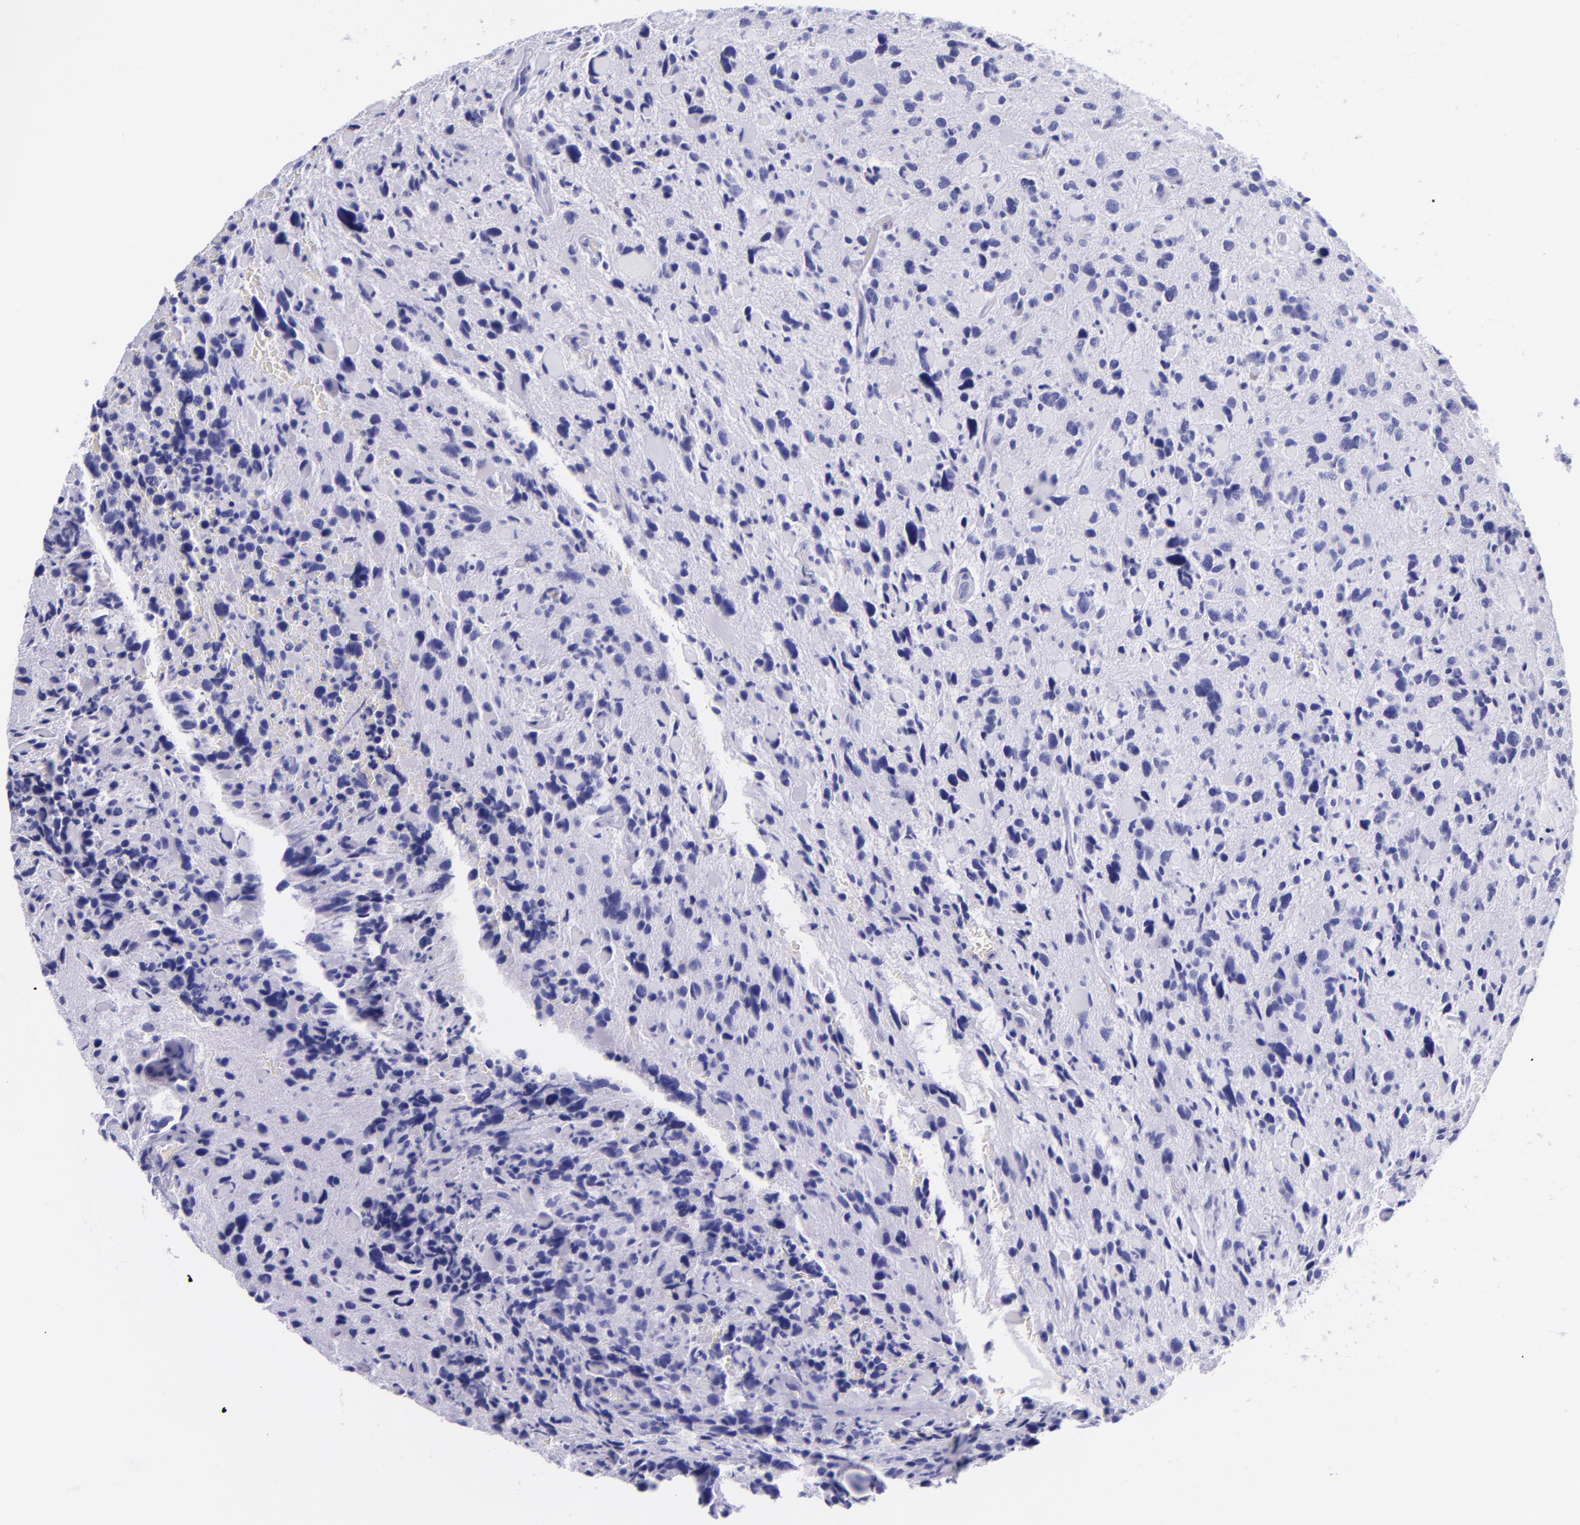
{"staining": {"intensity": "negative", "quantity": "none", "location": "none"}, "tissue": "glioma", "cell_type": "Tumor cells", "image_type": "cancer", "snomed": [{"axis": "morphology", "description": "Glioma, malignant, High grade"}, {"axis": "topography", "description": "Brain"}], "caption": "Histopathology image shows no protein staining in tumor cells of glioma tissue.", "gene": "KRT4", "patient": {"sex": "female", "age": 37}}